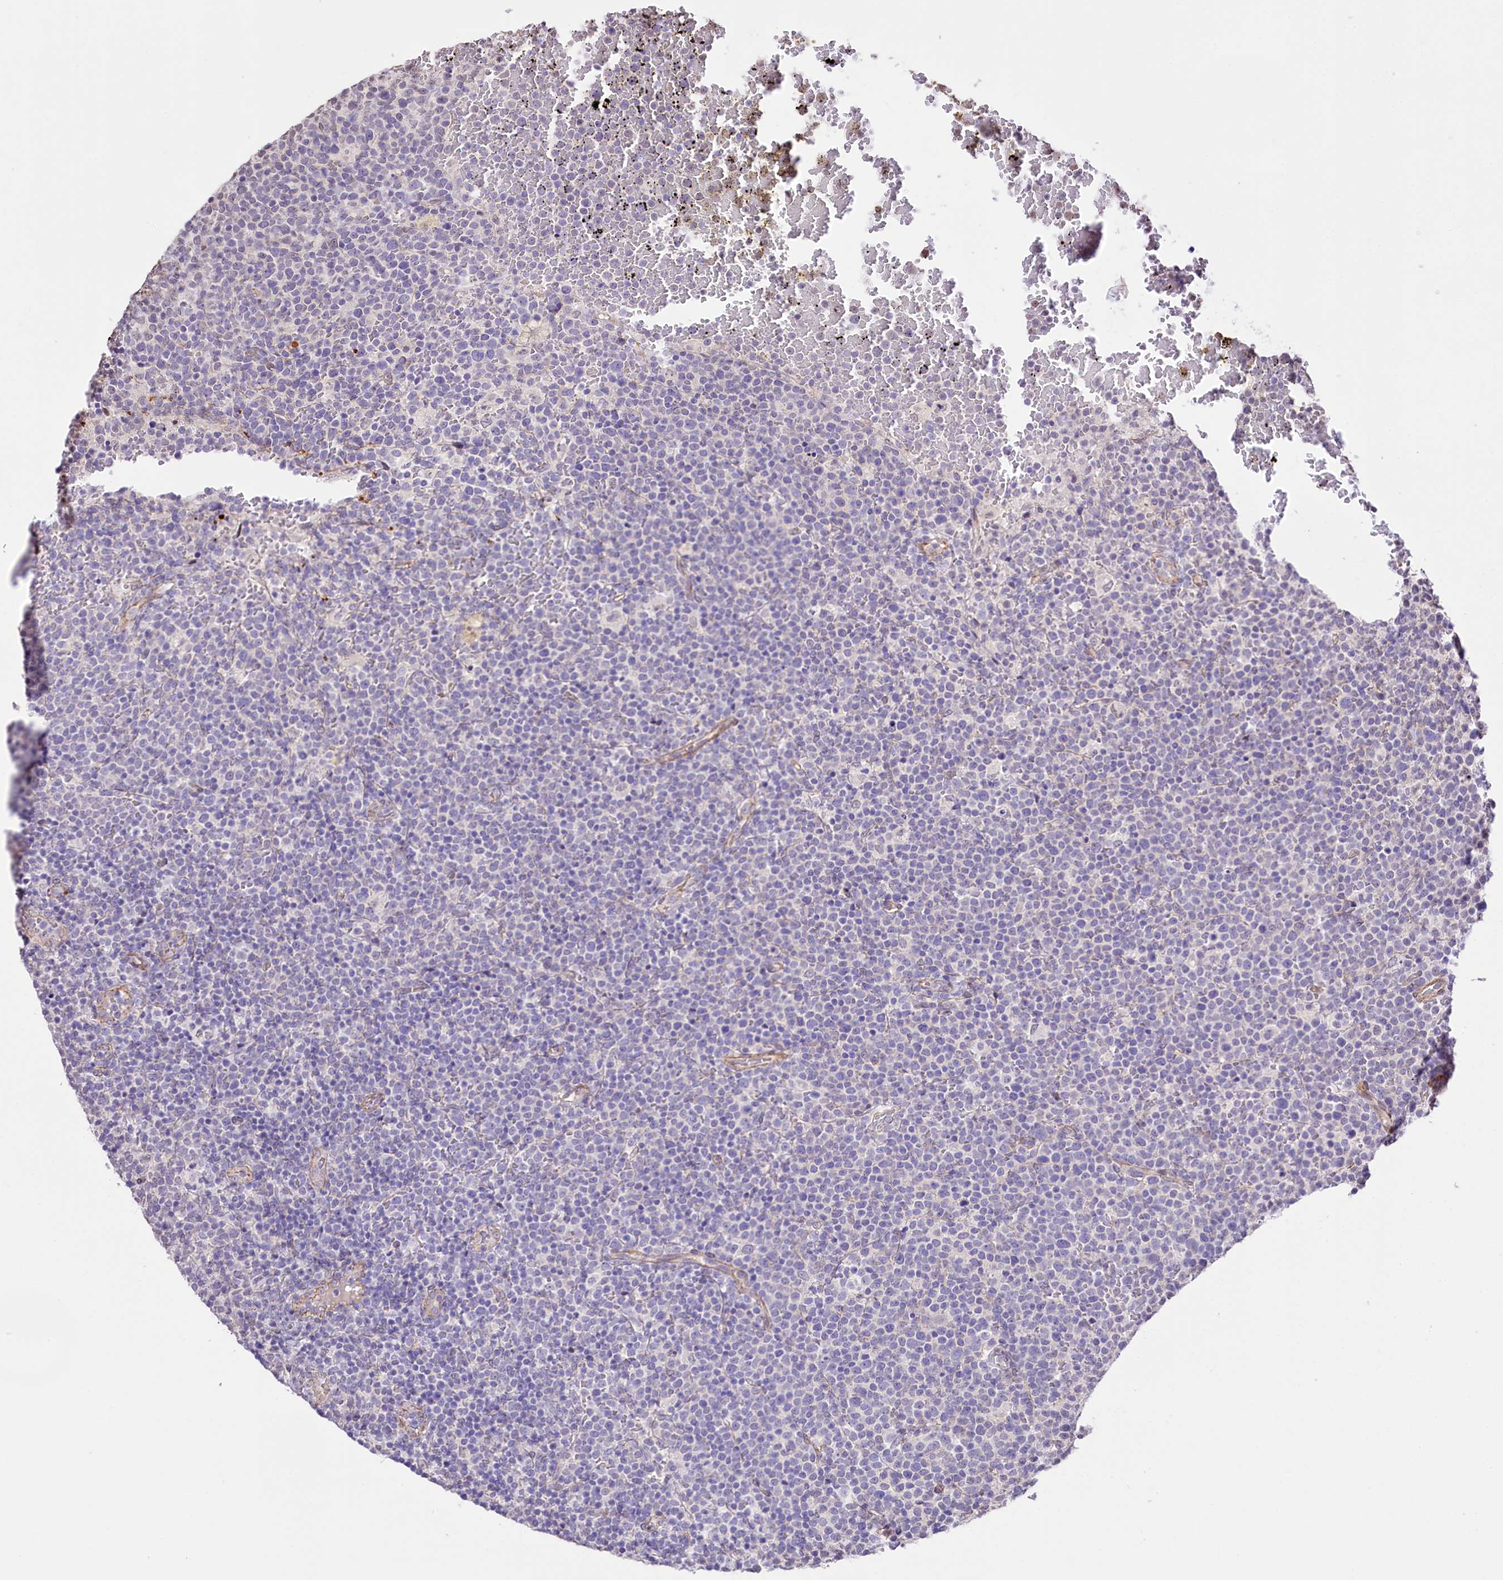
{"staining": {"intensity": "negative", "quantity": "none", "location": "none"}, "tissue": "lymphoma", "cell_type": "Tumor cells", "image_type": "cancer", "snomed": [{"axis": "morphology", "description": "Malignant lymphoma, non-Hodgkin's type, High grade"}, {"axis": "topography", "description": "Lymph node"}], "caption": "Tumor cells are negative for brown protein staining in lymphoma. The staining was performed using DAB to visualize the protein expression in brown, while the nuclei were stained in blue with hematoxylin (Magnification: 20x).", "gene": "ST7", "patient": {"sex": "male", "age": 61}}